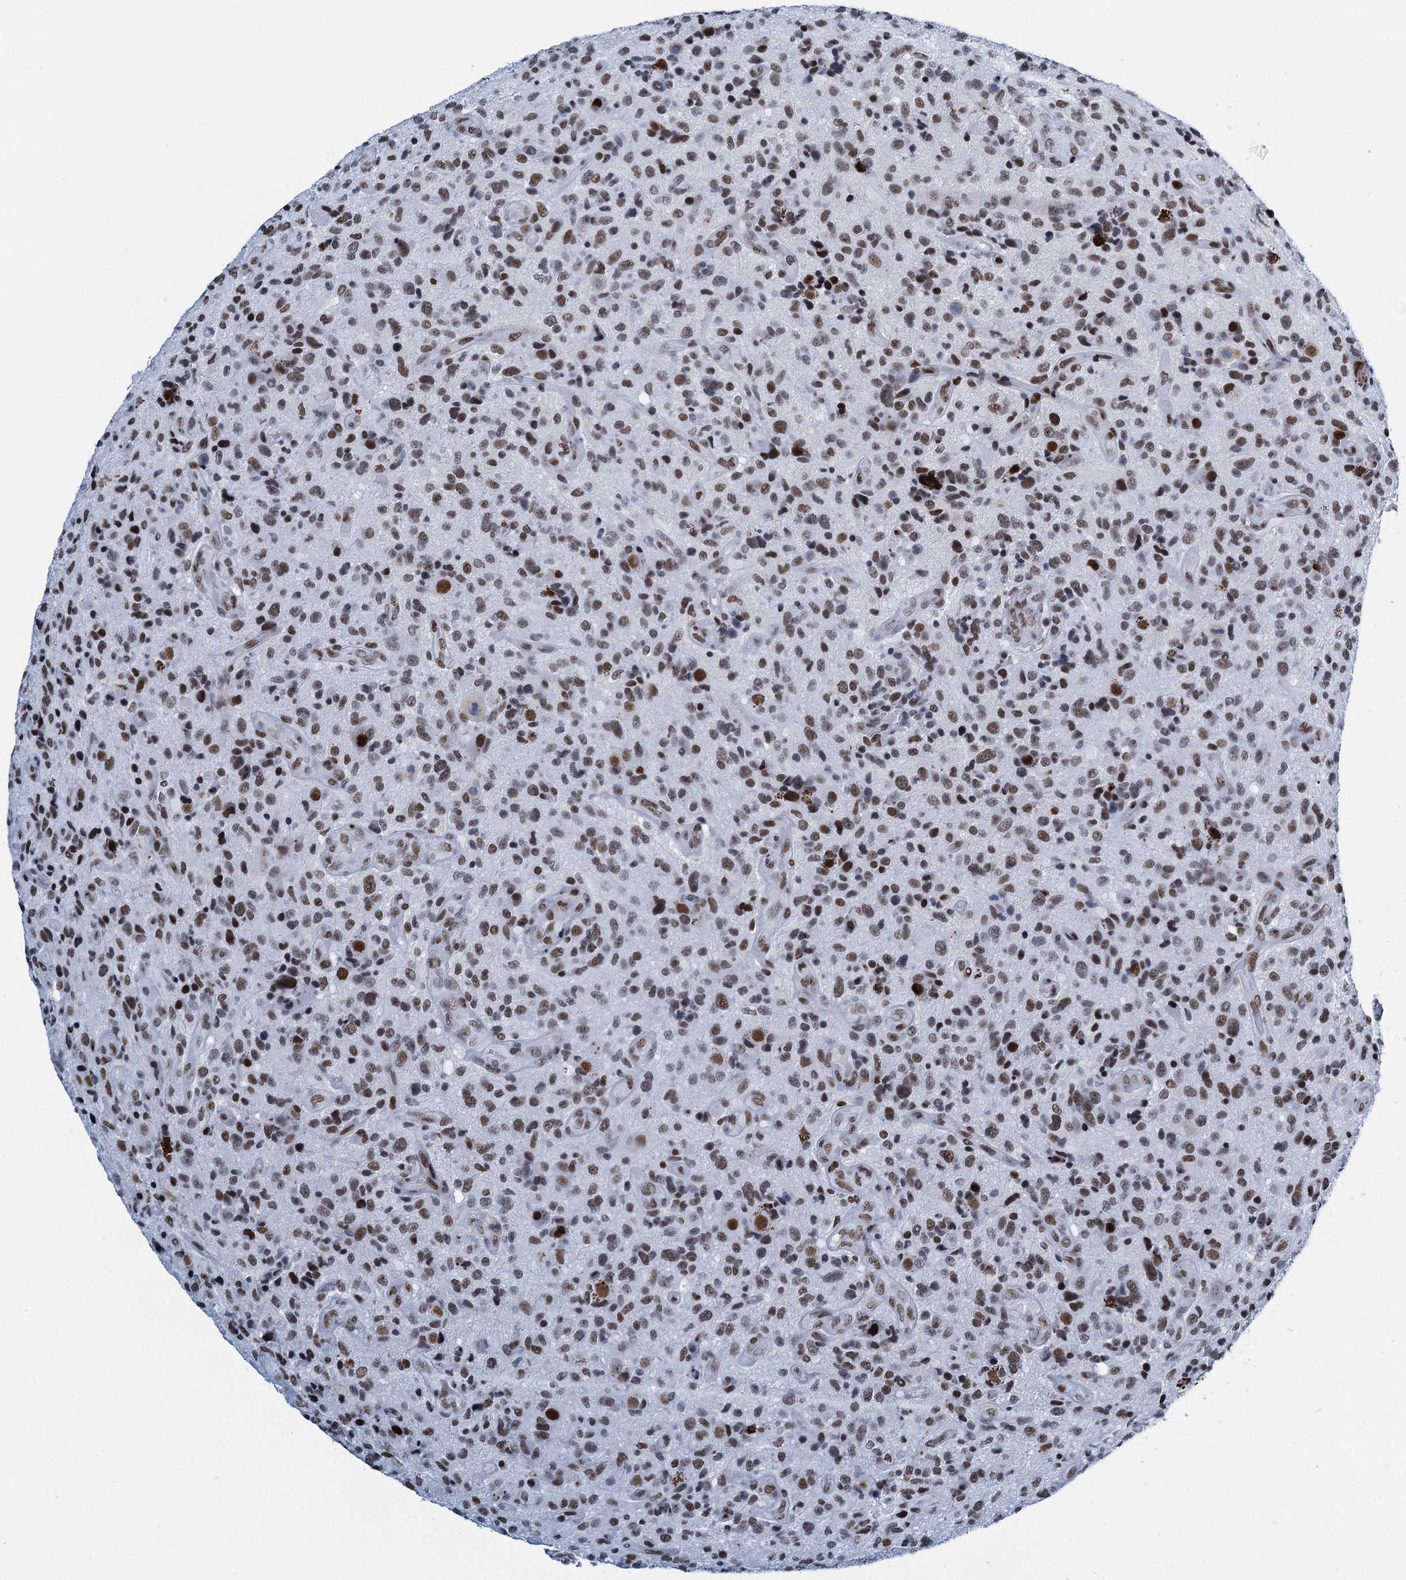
{"staining": {"intensity": "moderate", "quantity": ">75%", "location": "nuclear"}, "tissue": "glioma", "cell_type": "Tumor cells", "image_type": "cancer", "snomed": [{"axis": "morphology", "description": "Glioma, malignant, High grade"}, {"axis": "topography", "description": "Brain"}], "caption": "An image of human malignant glioma (high-grade) stained for a protein displays moderate nuclear brown staining in tumor cells.", "gene": "HNRNPUL2", "patient": {"sex": "male", "age": 47}}